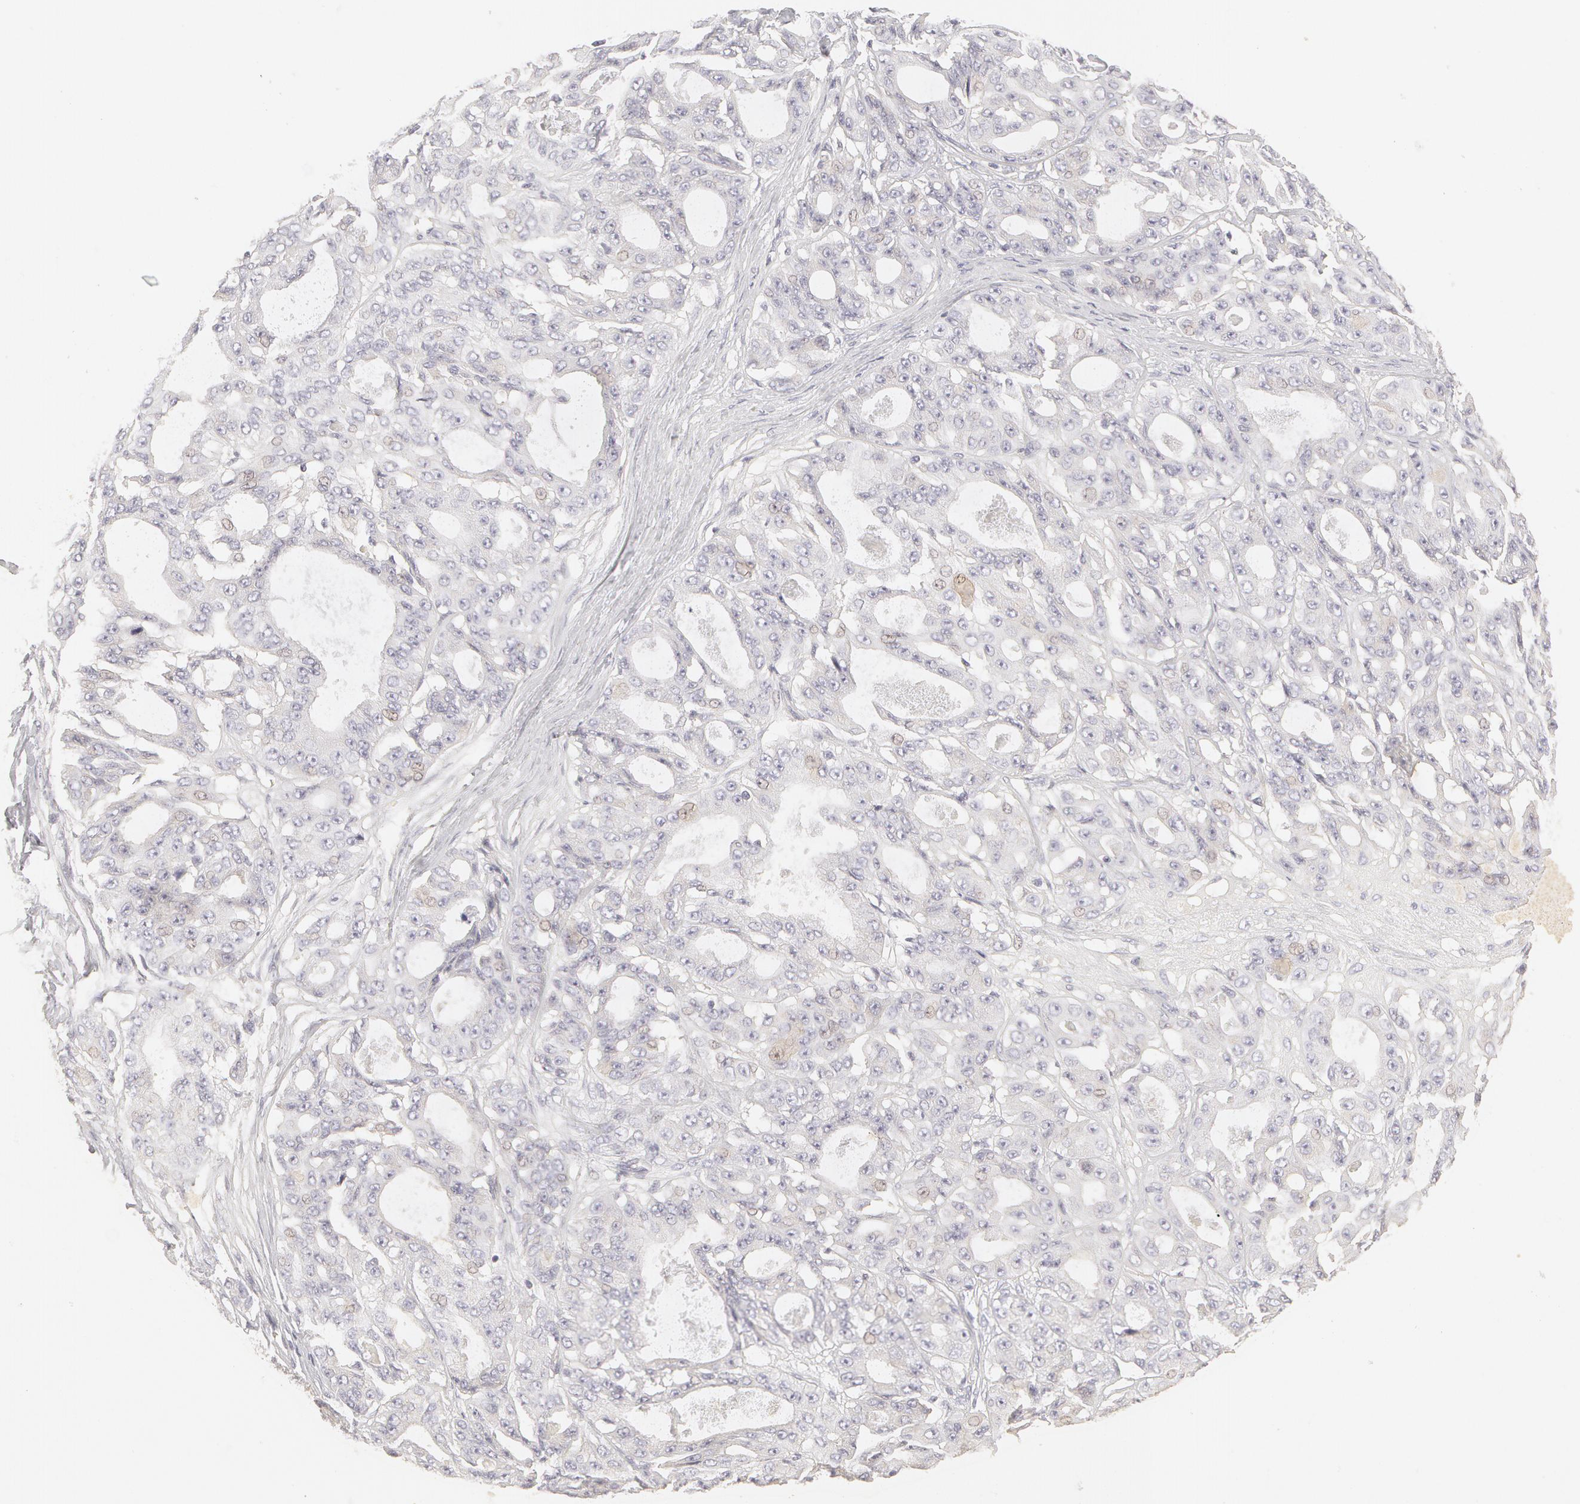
{"staining": {"intensity": "negative", "quantity": "none", "location": "none"}, "tissue": "ovarian cancer", "cell_type": "Tumor cells", "image_type": "cancer", "snomed": [{"axis": "morphology", "description": "Carcinoma, endometroid"}, {"axis": "topography", "description": "Ovary"}], "caption": "The micrograph shows no significant positivity in tumor cells of ovarian cancer (endometroid carcinoma). Brightfield microscopy of immunohistochemistry (IHC) stained with DAB (brown) and hematoxylin (blue), captured at high magnification.", "gene": "ABCB1", "patient": {"sex": "female", "age": 61}}